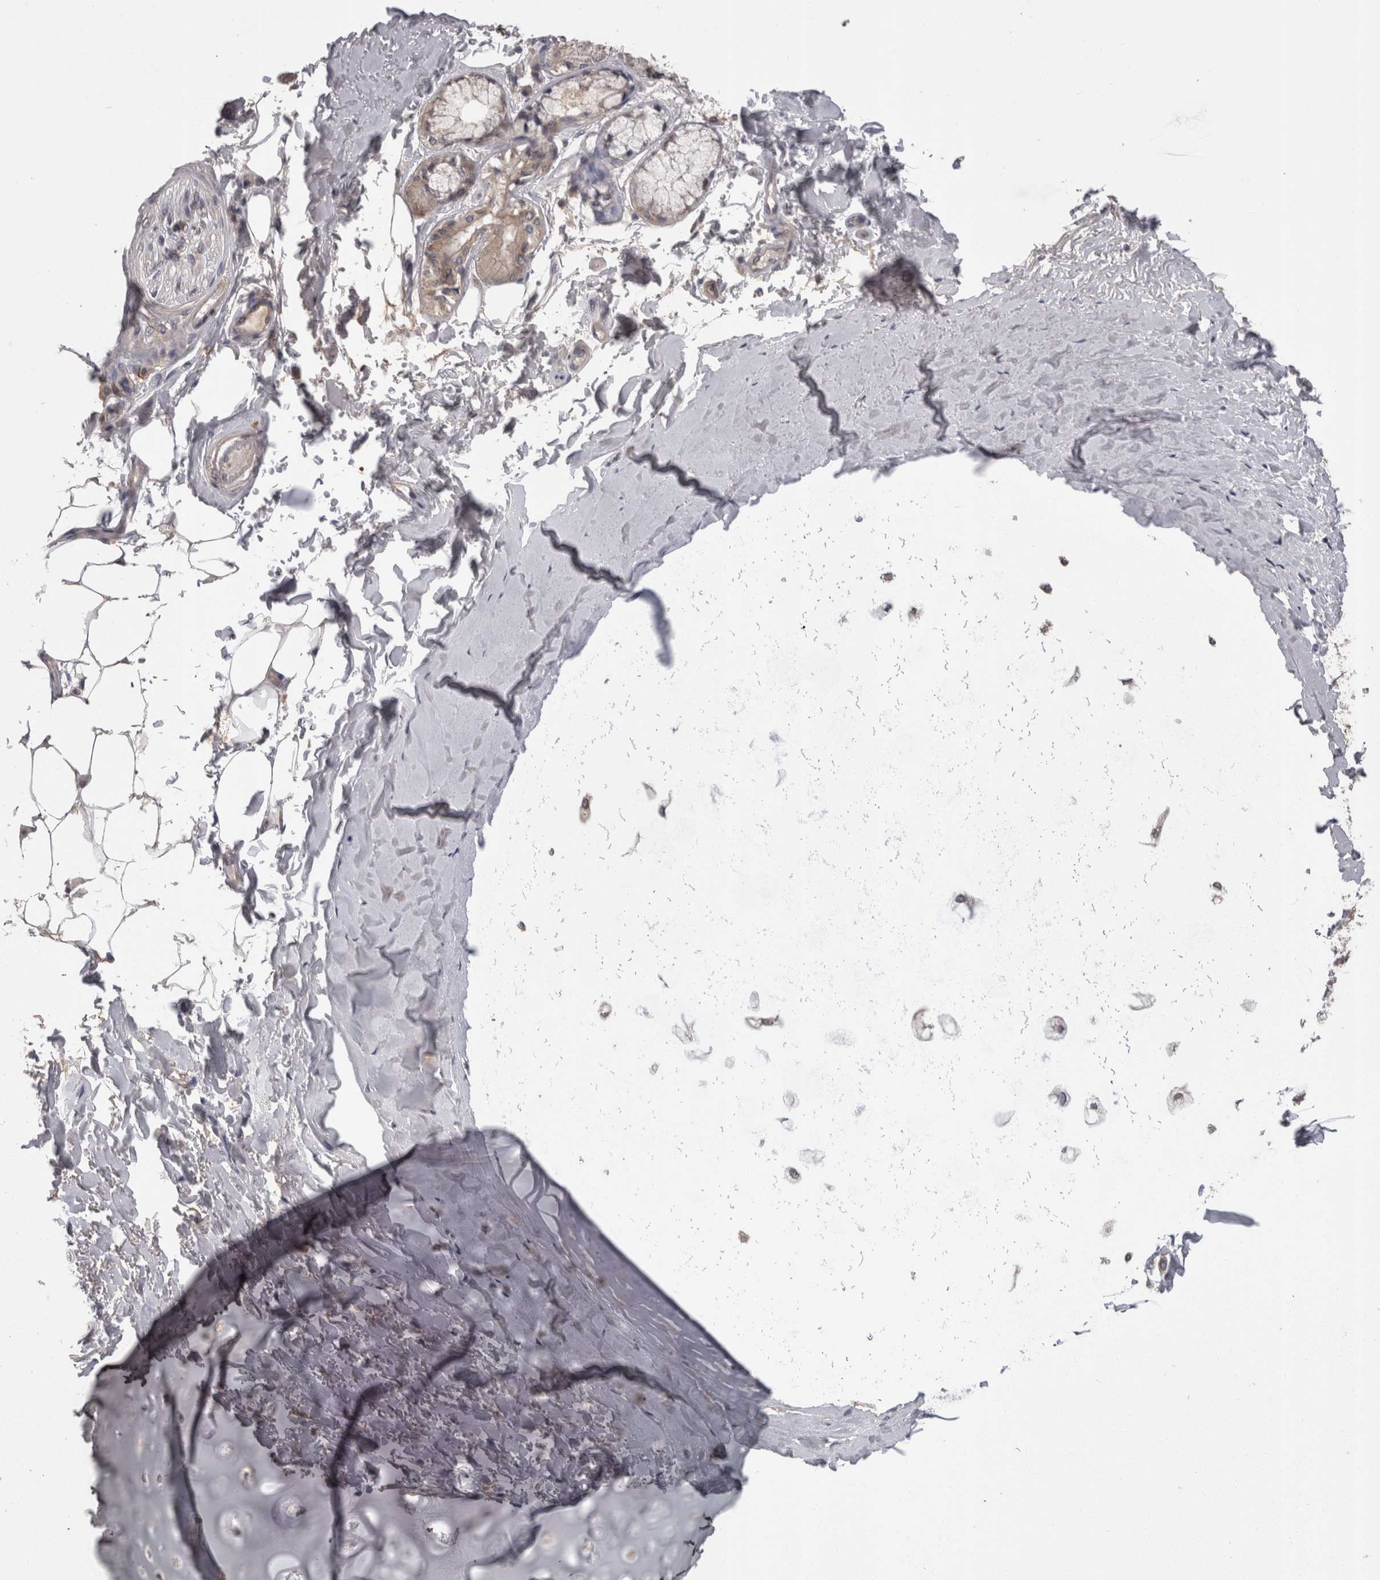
{"staining": {"intensity": "negative", "quantity": "none", "location": "none"}, "tissue": "adipose tissue", "cell_type": "Adipocytes", "image_type": "normal", "snomed": [{"axis": "morphology", "description": "Normal tissue, NOS"}, {"axis": "topography", "description": "Bronchus"}], "caption": "An image of adipose tissue stained for a protein shows no brown staining in adipocytes. (Stains: DAB (3,3'-diaminobenzidine) immunohistochemistry with hematoxylin counter stain, Microscopy: brightfield microscopy at high magnification).", "gene": "PON3", "patient": {"sex": "male", "age": 66}}